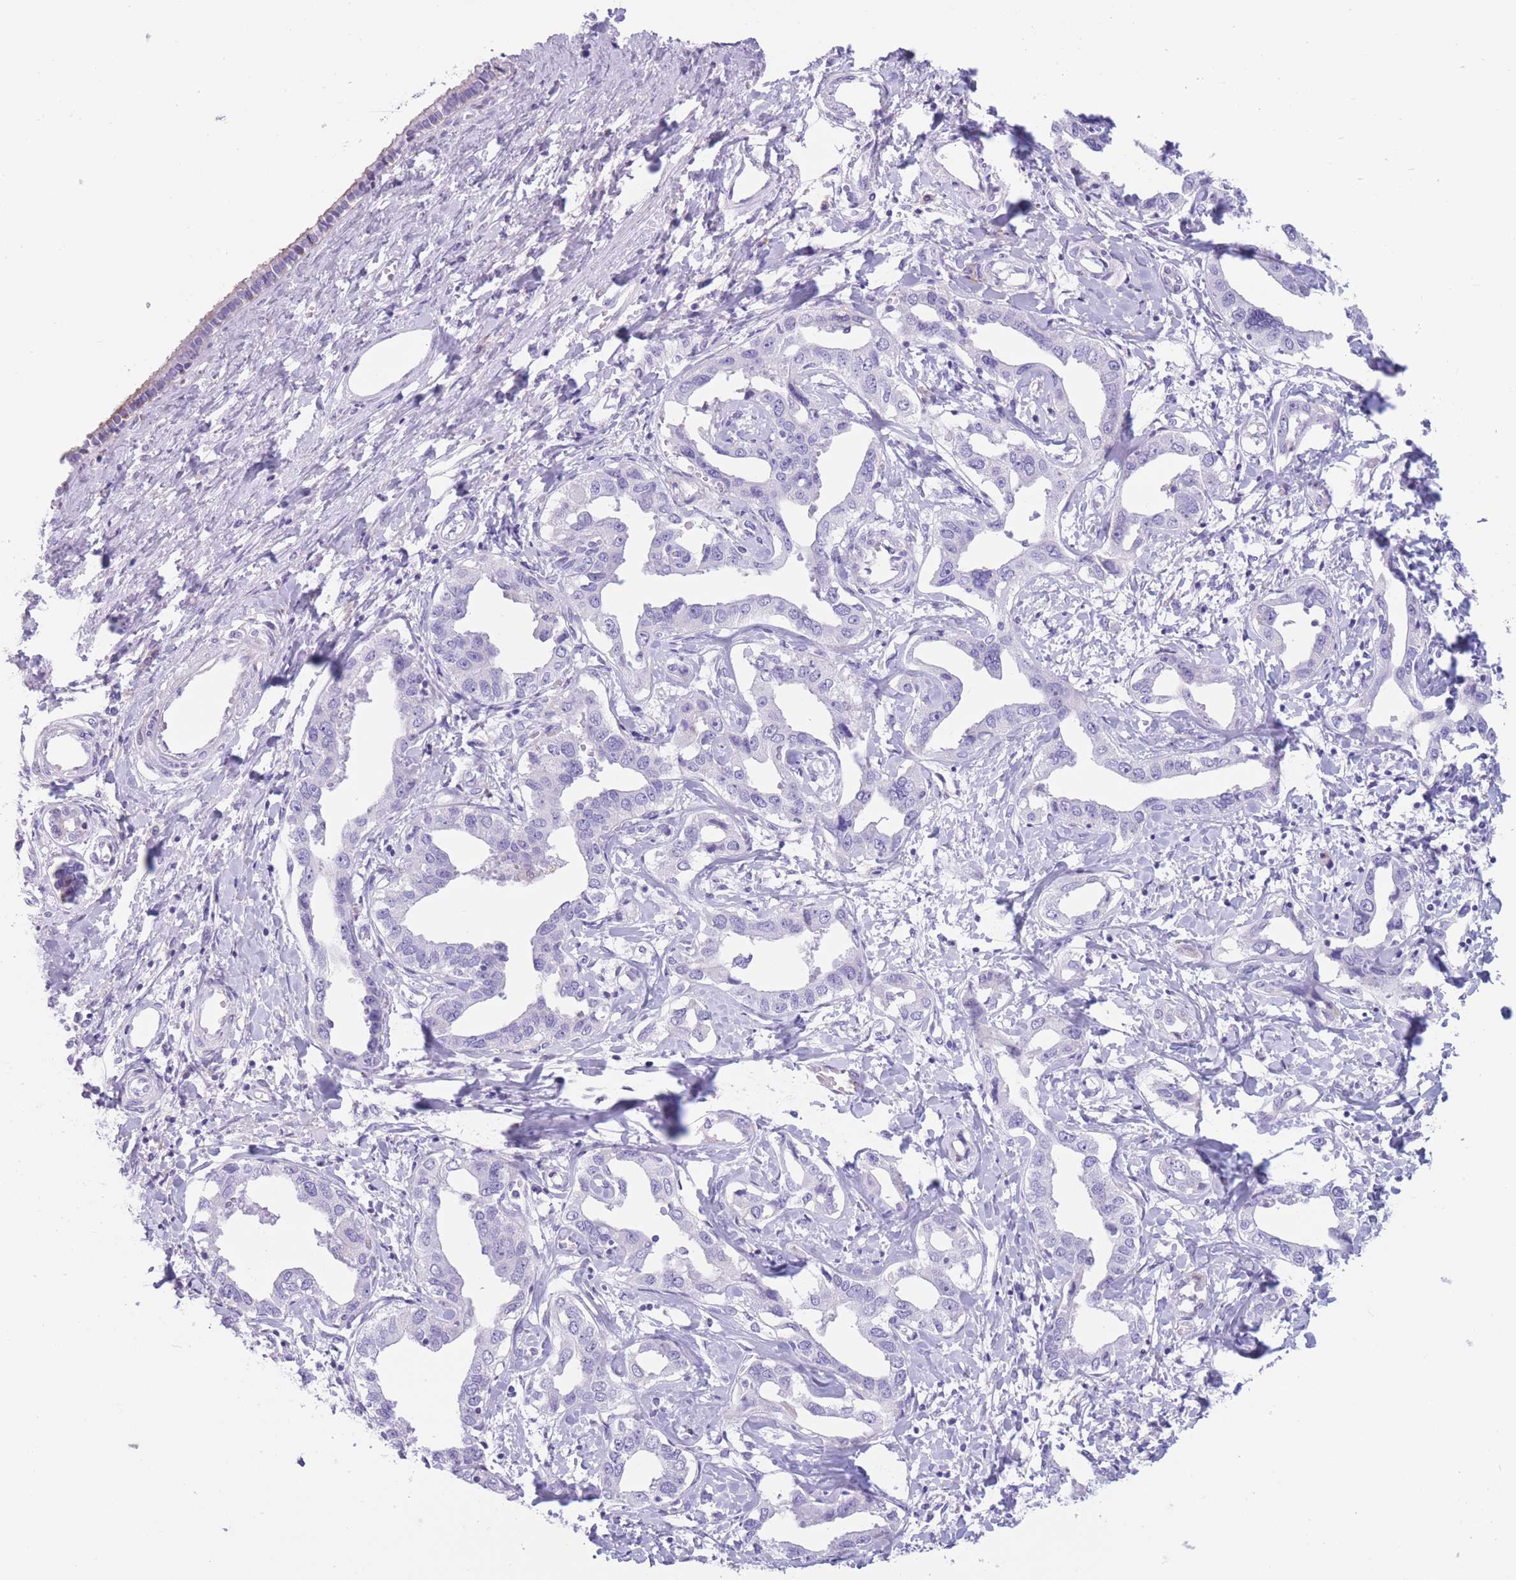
{"staining": {"intensity": "negative", "quantity": "none", "location": "none"}, "tissue": "liver cancer", "cell_type": "Tumor cells", "image_type": "cancer", "snomed": [{"axis": "morphology", "description": "Cholangiocarcinoma"}, {"axis": "topography", "description": "Liver"}], "caption": "High magnification brightfield microscopy of liver cancer (cholangiocarcinoma) stained with DAB (brown) and counterstained with hematoxylin (blue): tumor cells show no significant expression.", "gene": "COL27A1", "patient": {"sex": "male", "age": 59}}